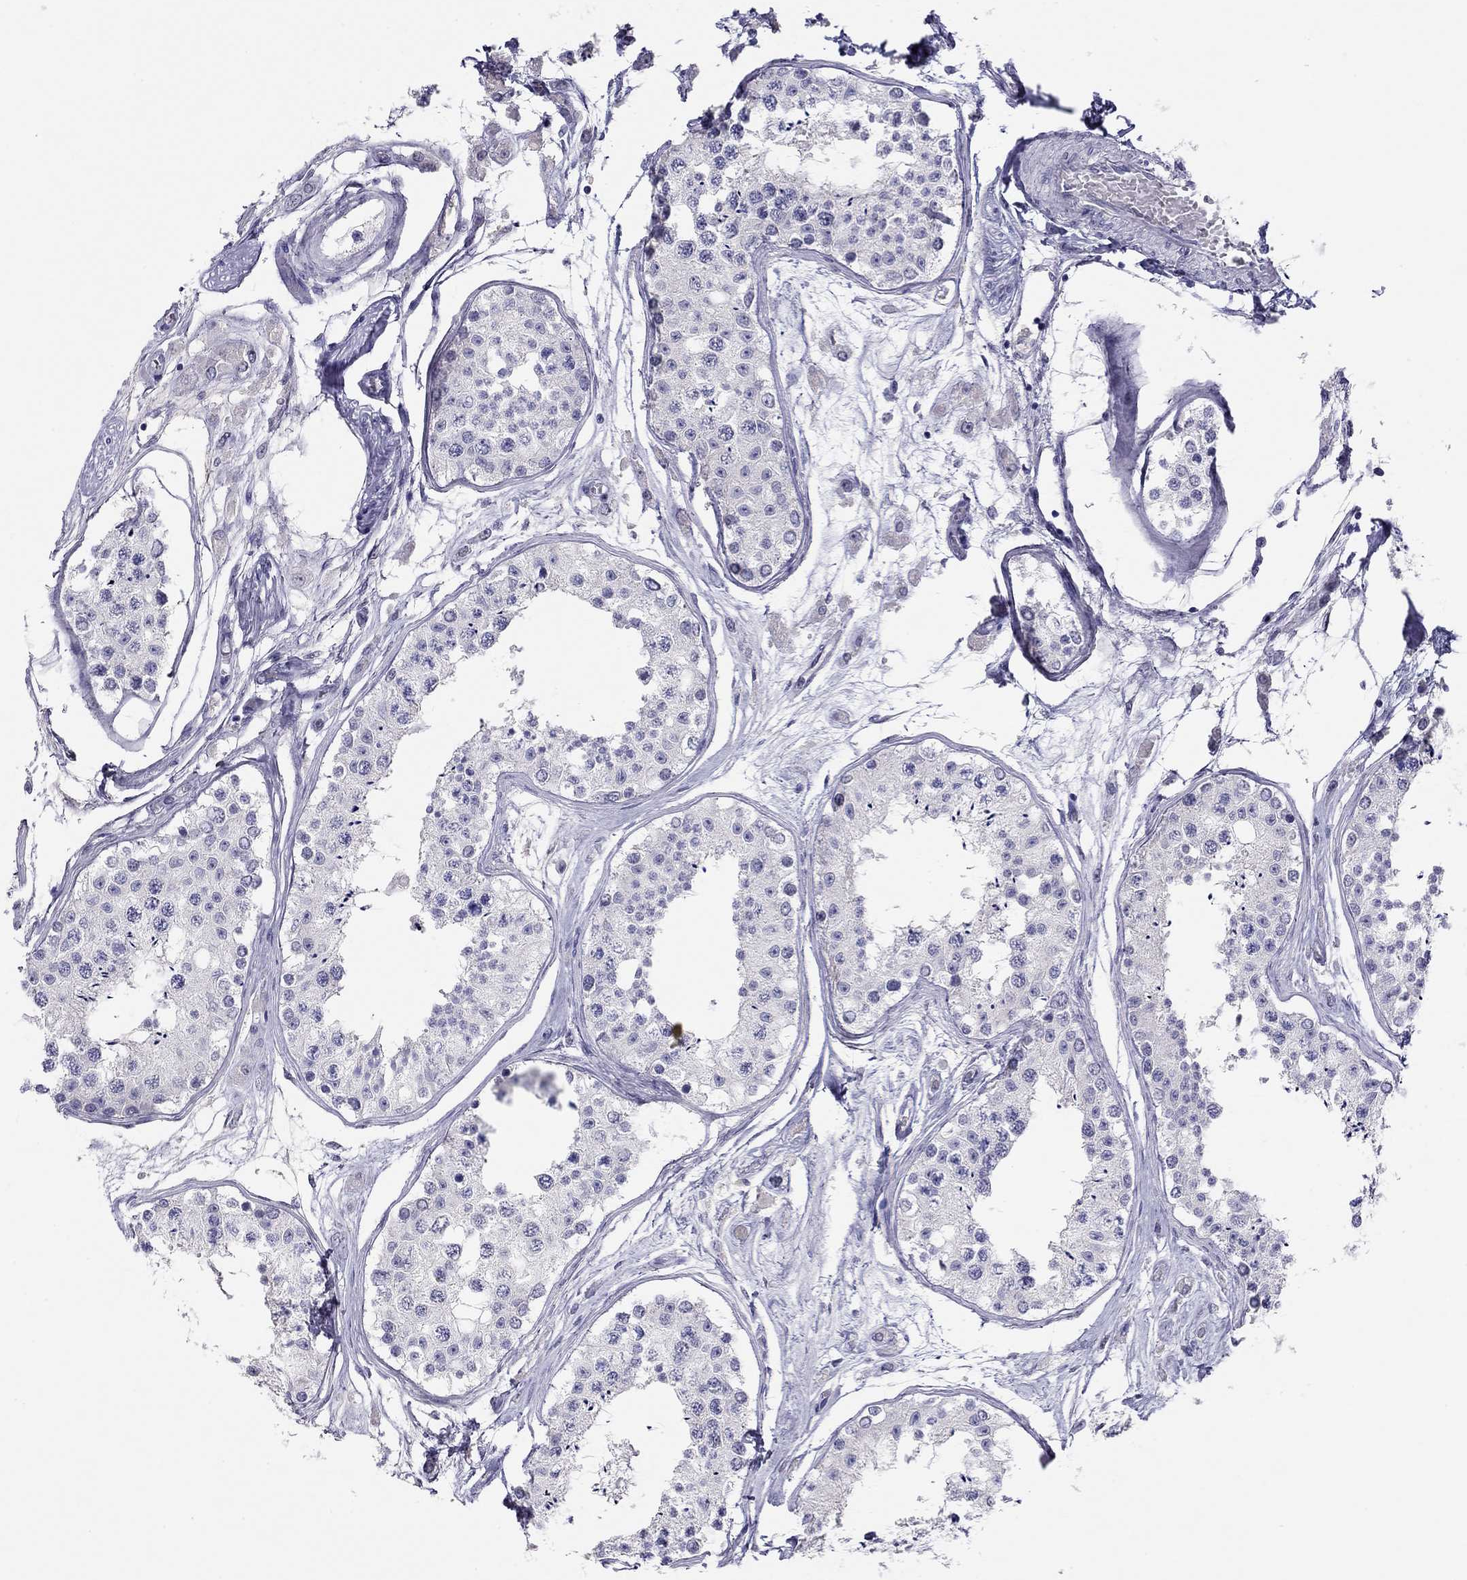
{"staining": {"intensity": "negative", "quantity": "none", "location": "none"}, "tissue": "testis", "cell_type": "Cells in seminiferous ducts", "image_type": "normal", "snomed": [{"axis": "morphology", "description": "Normal tissue, NOS"}, {"axis": "topography", "description": "Testis"}], "caption": "A high-resolution image shows IHC staining of unremarkable testis, which exhibits no significant positivity in cells in seminiferous ducts.", "gene": "KCNV2", "patient": {"sex": "male", "age": 25}}